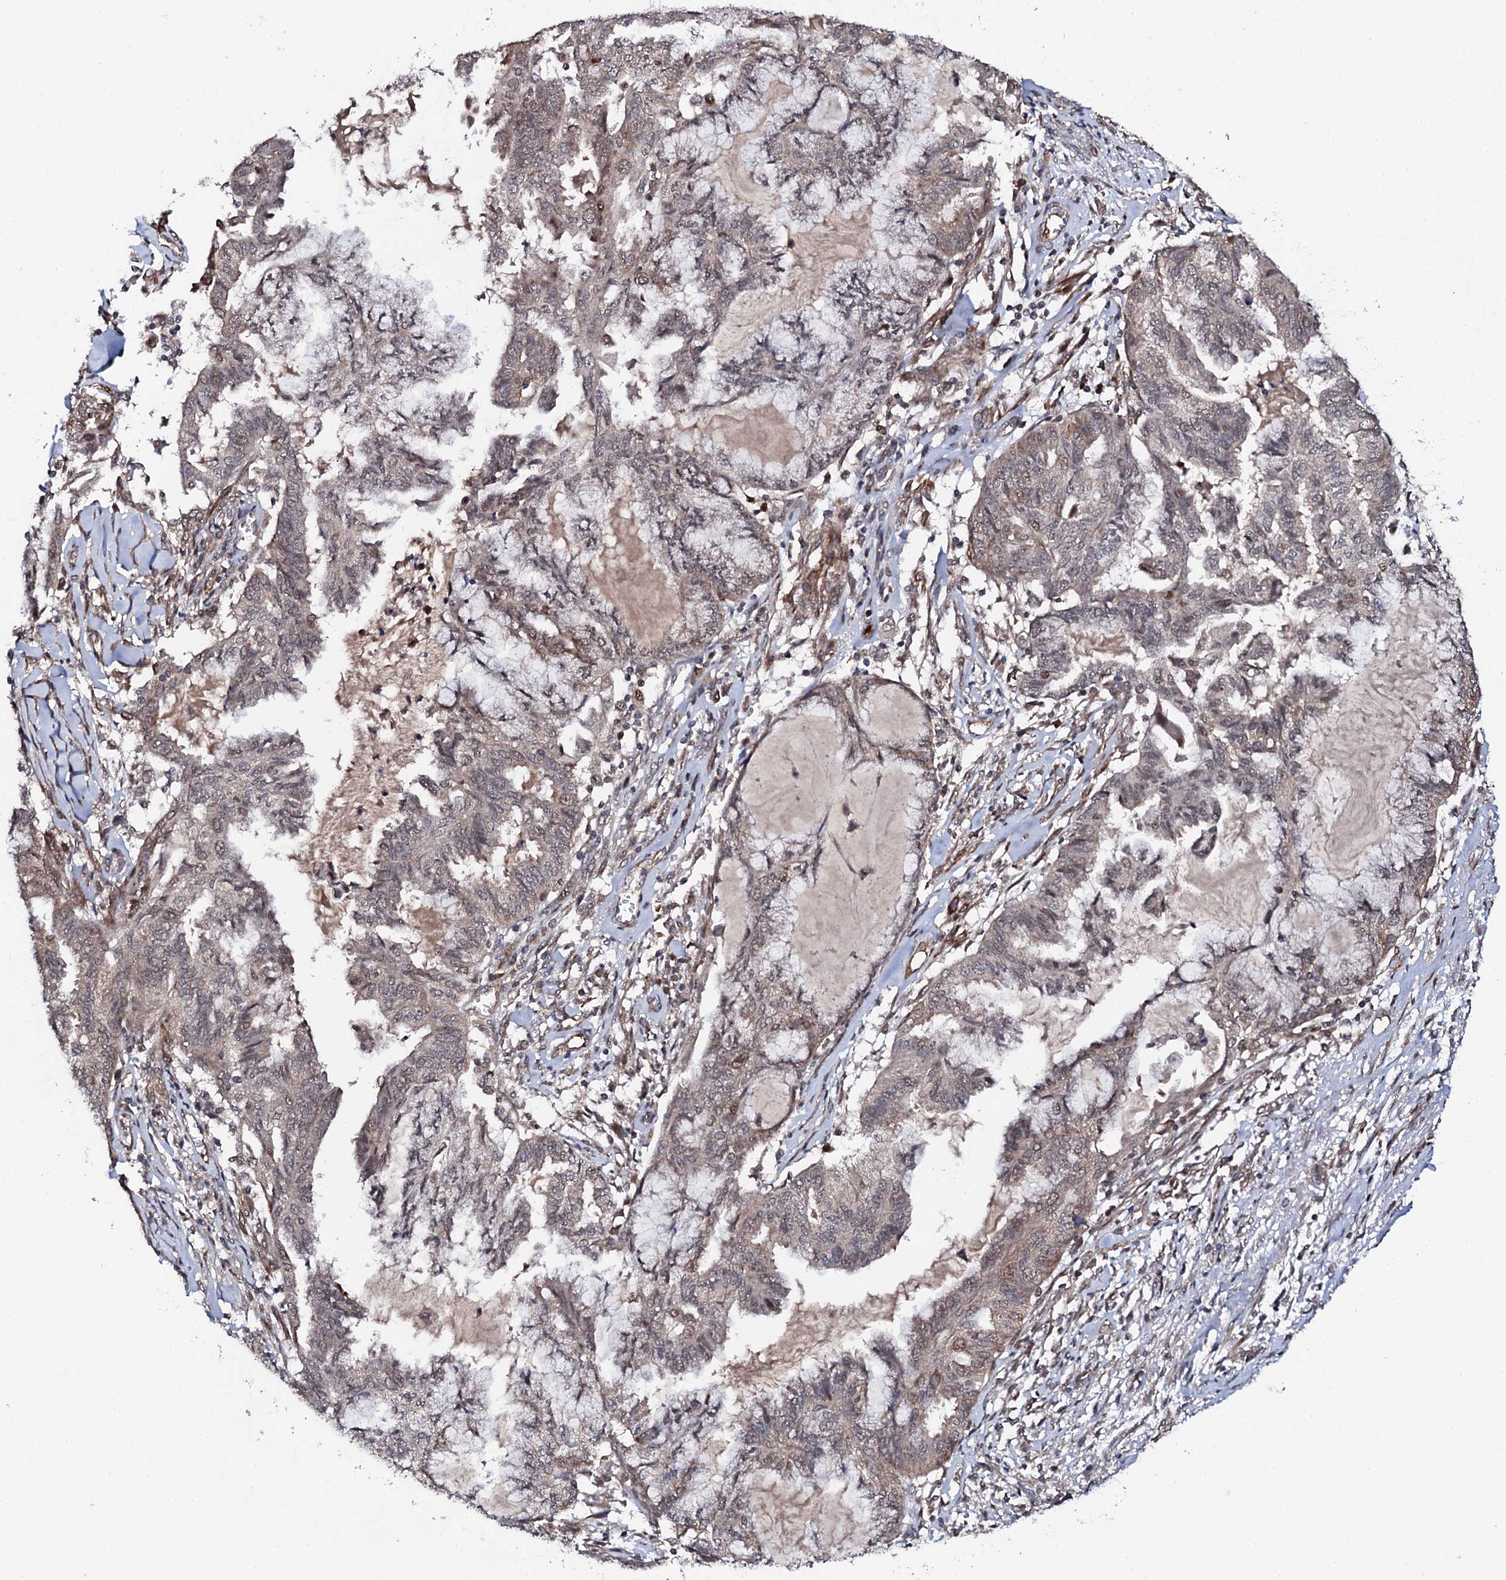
{"staining": {"intensity": "weak", "quantity": "25%-75%", "location": "nuclear"}, "tissue": "endometrial cancer", "cell_type": "Tumor cells", "image_type": "cancer", "snomed": [{"axis": "morphology", "description": "Adenocarcinoma, NOS"}, {"axis": "topography", "description": "Endometrium"}], "caption": "Immunohistochemistry (IHC) micrograph of neoplastic tissue: human adenocarcinoma (endometrial) stained using immunohistochemistry displays low levels of weak protein expression localized specifically in the nuclear of tumor cells, appearing as a nuclear brown color.", "gene": "FAM111A", "patient": {"sex": "female", "age": 86}}